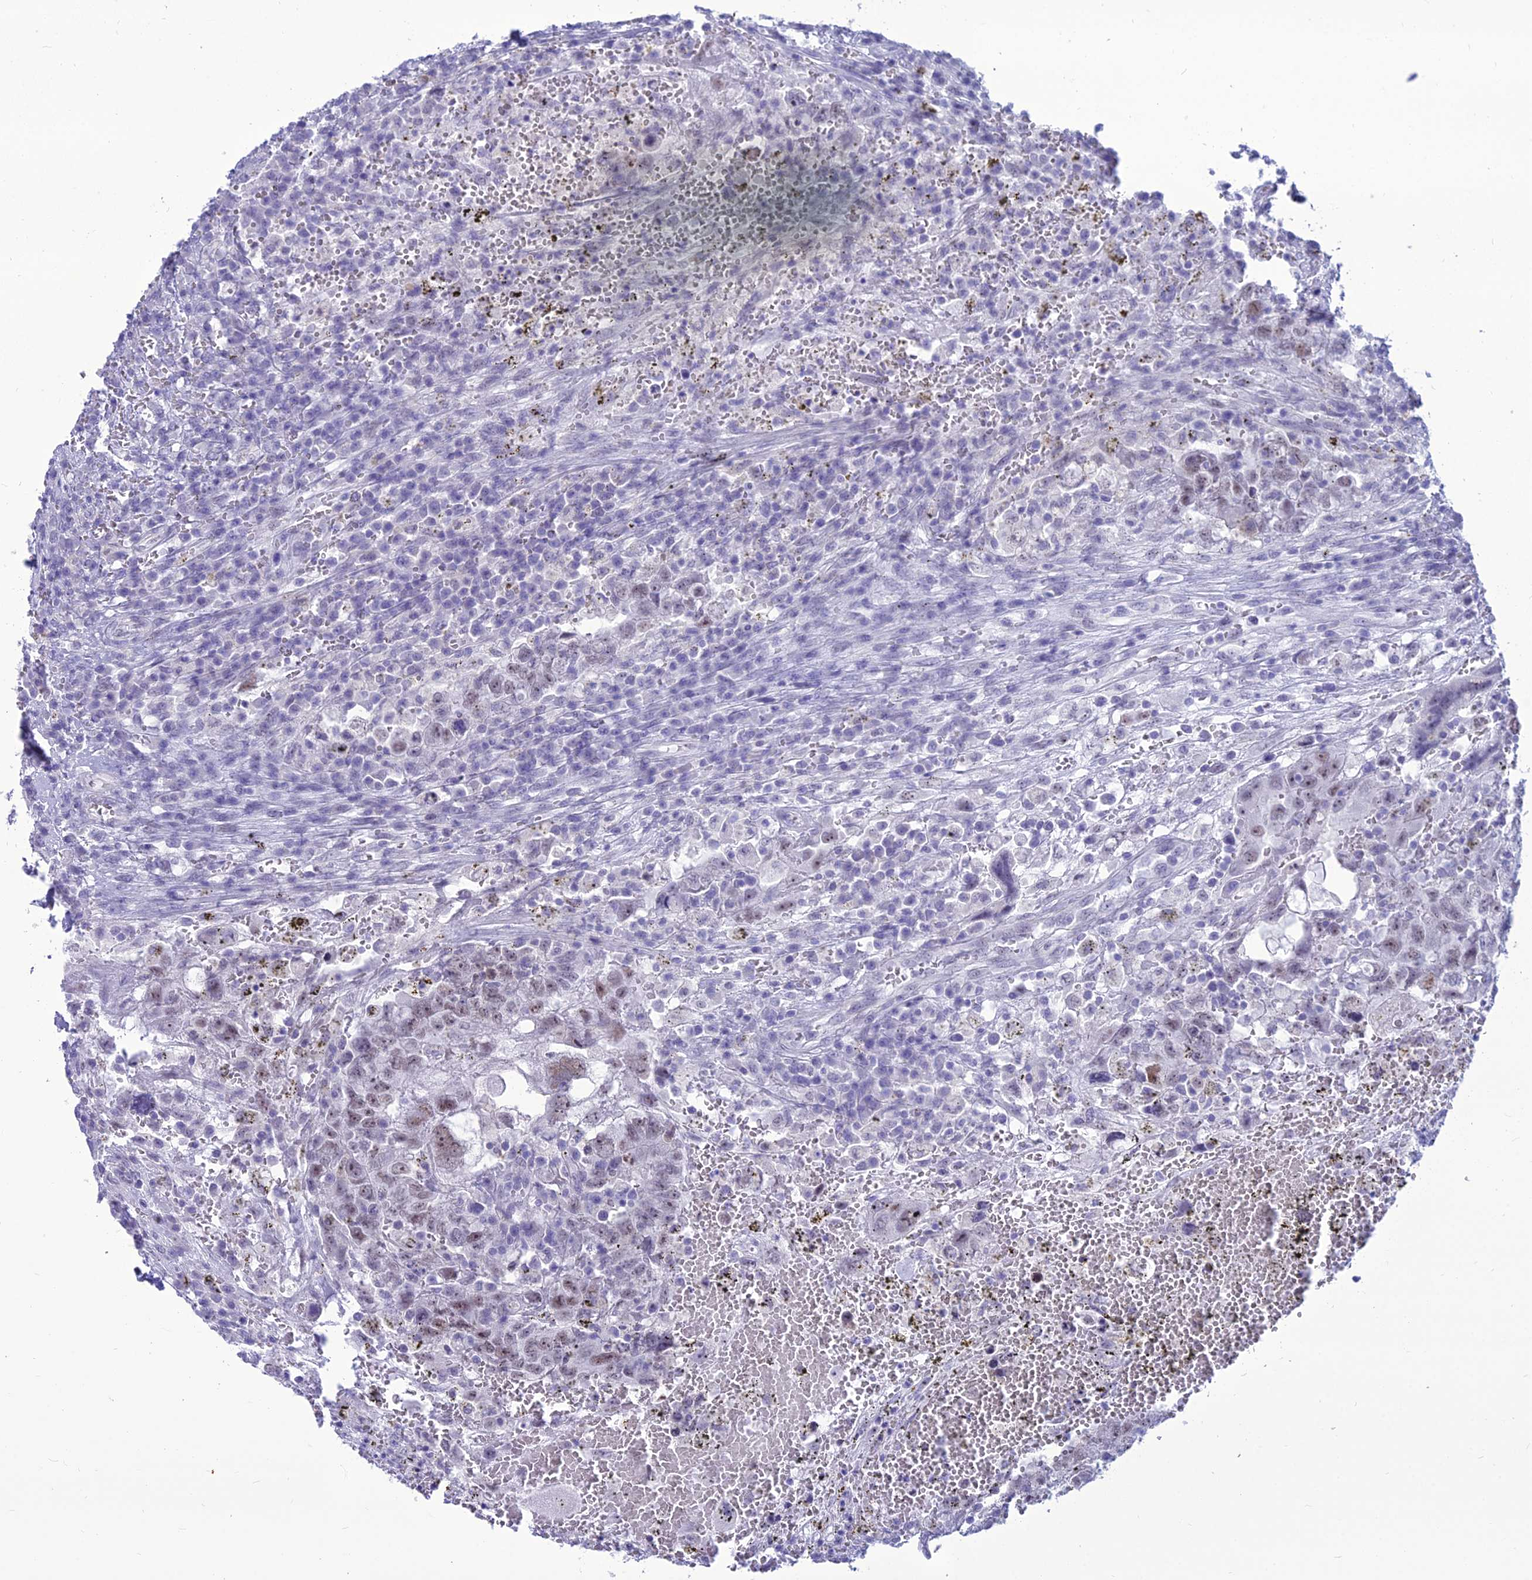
{"staining": {"intensity": "weak", "quantity": "25%-75%", "location": "nuclear"}, "tissue": "testis cancer", "cell_type": "Tumor cells", "image_type": "cancer", "snomed": [{"axis": "morphology", "description": "Carcinoma, Embryonal, NOS"}, {"axis": "topography", "description": "Testis"}], "caption": "This is an image of immunohistochemistry (IHC) staining of testis embryonal carcinoma, which shows weak positivity in the nuclear of tumor cells.", "gene": "DHX40", "patient": {"sex": "male", "age": 26}}